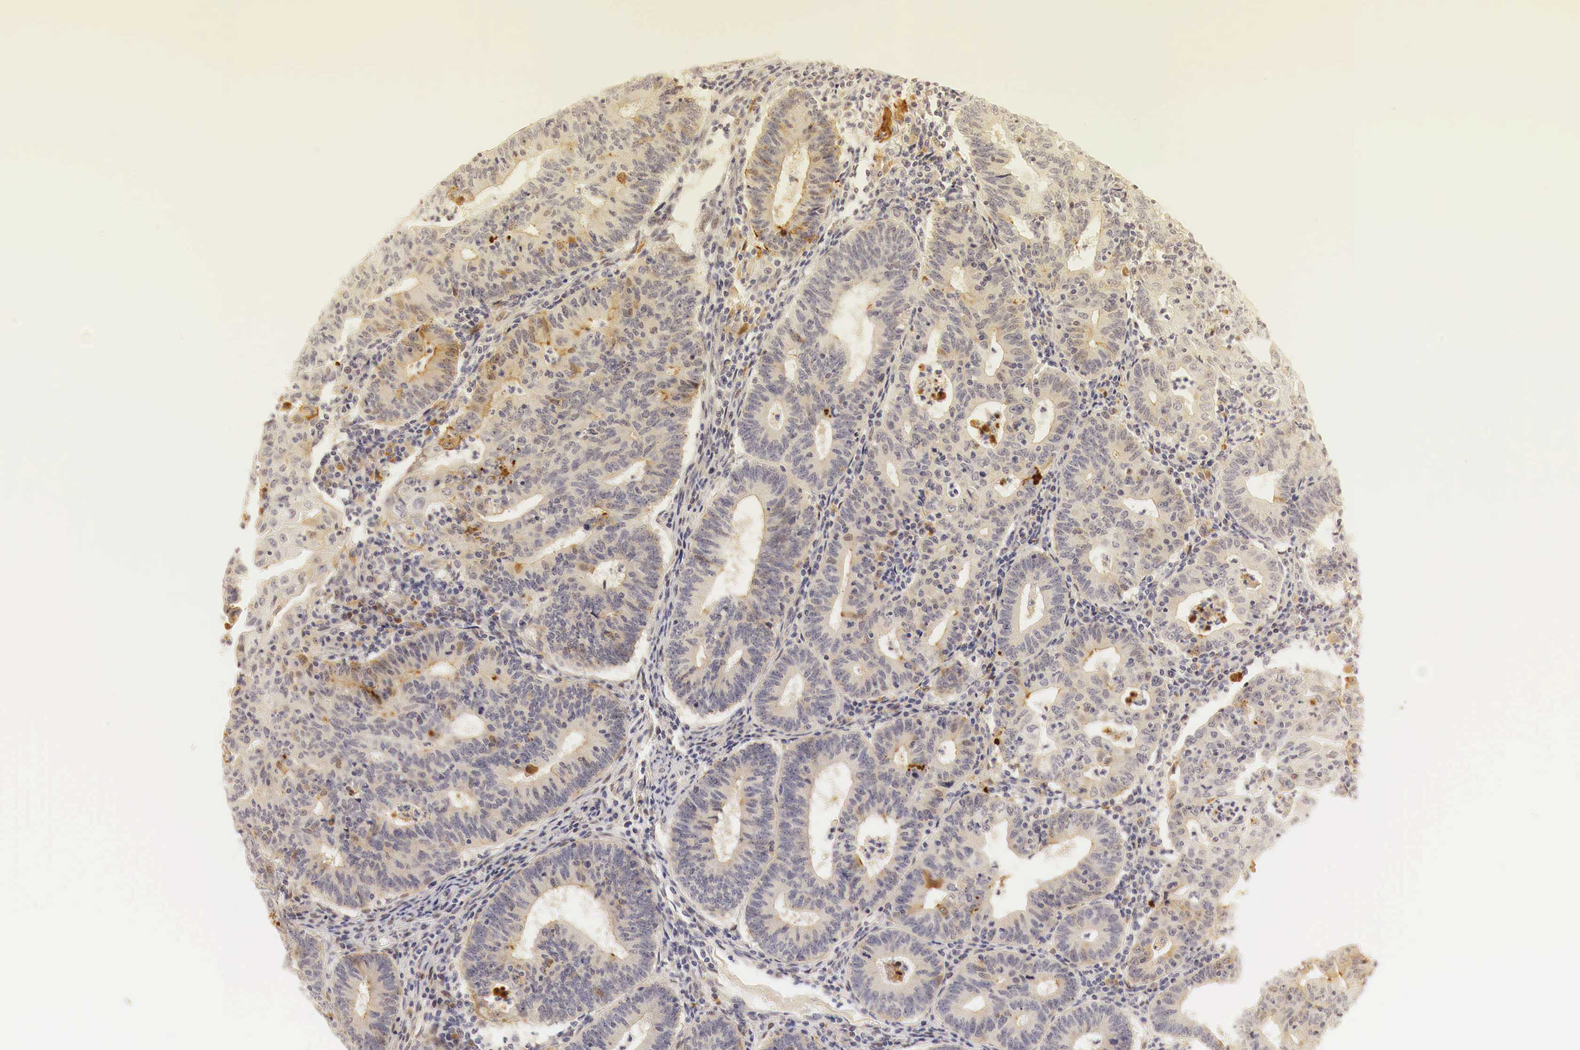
{"staining": {"intensity": "weak", "quantity": "<25%", "location": "cytoplasmic/membranous"}, "tissue": "endometrial cancer", "cell_type": "Tumor cells", "image_type": "cancer", "snomed": [{"axis": "morphology", "description": "Adenocarcinoma, NOS"}, {"axis": "topography", "description": "Endometrium"}], "caption": "This is a histopathology image of immunohistochemistry staining of endometrial adenocarcinoma, which shows no expression in tumor cells.", "gene": "CASP3", "patient": {"sex": "female", "age": 60}}